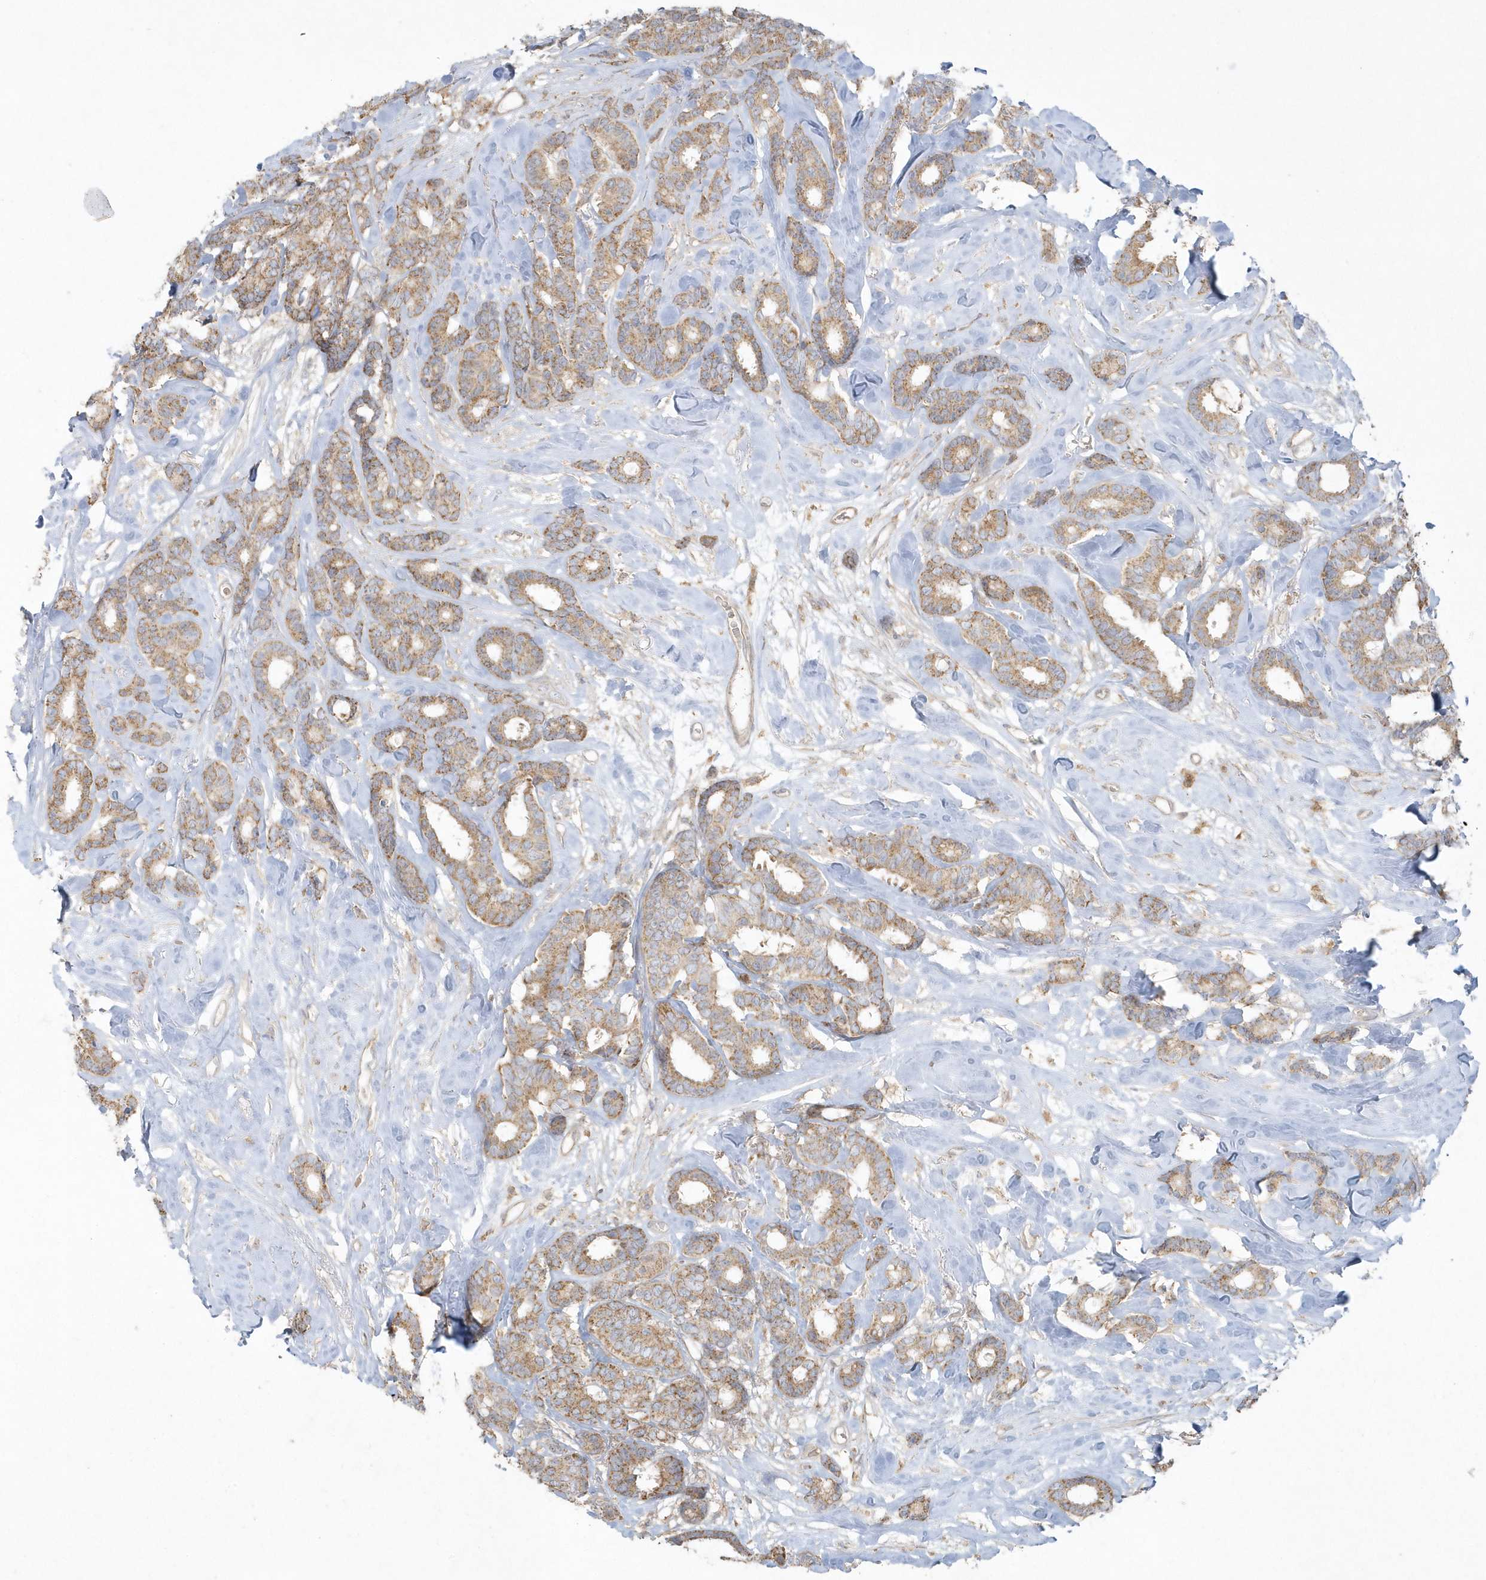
{"staining": {"intensity": "moderate", "quantity": ">75%", "location": "cytoplasmic/membranous"}, "tissue": "breast cancer", "cell_type": "Tumor cells", "image_type": "cancer", "snomed": [{"axis": "morphology", "description": "Duct carcinoma"}, {"axis": "topography", "description": "Breast"}], "caption": "The micrograph shows a brown stain indicating the presence of a protein in the cytoplasmic/membranous of tumor cells in breast cancer.", "gene": "BLTP3A", "patient": {"sex": "female", "age": 87}}